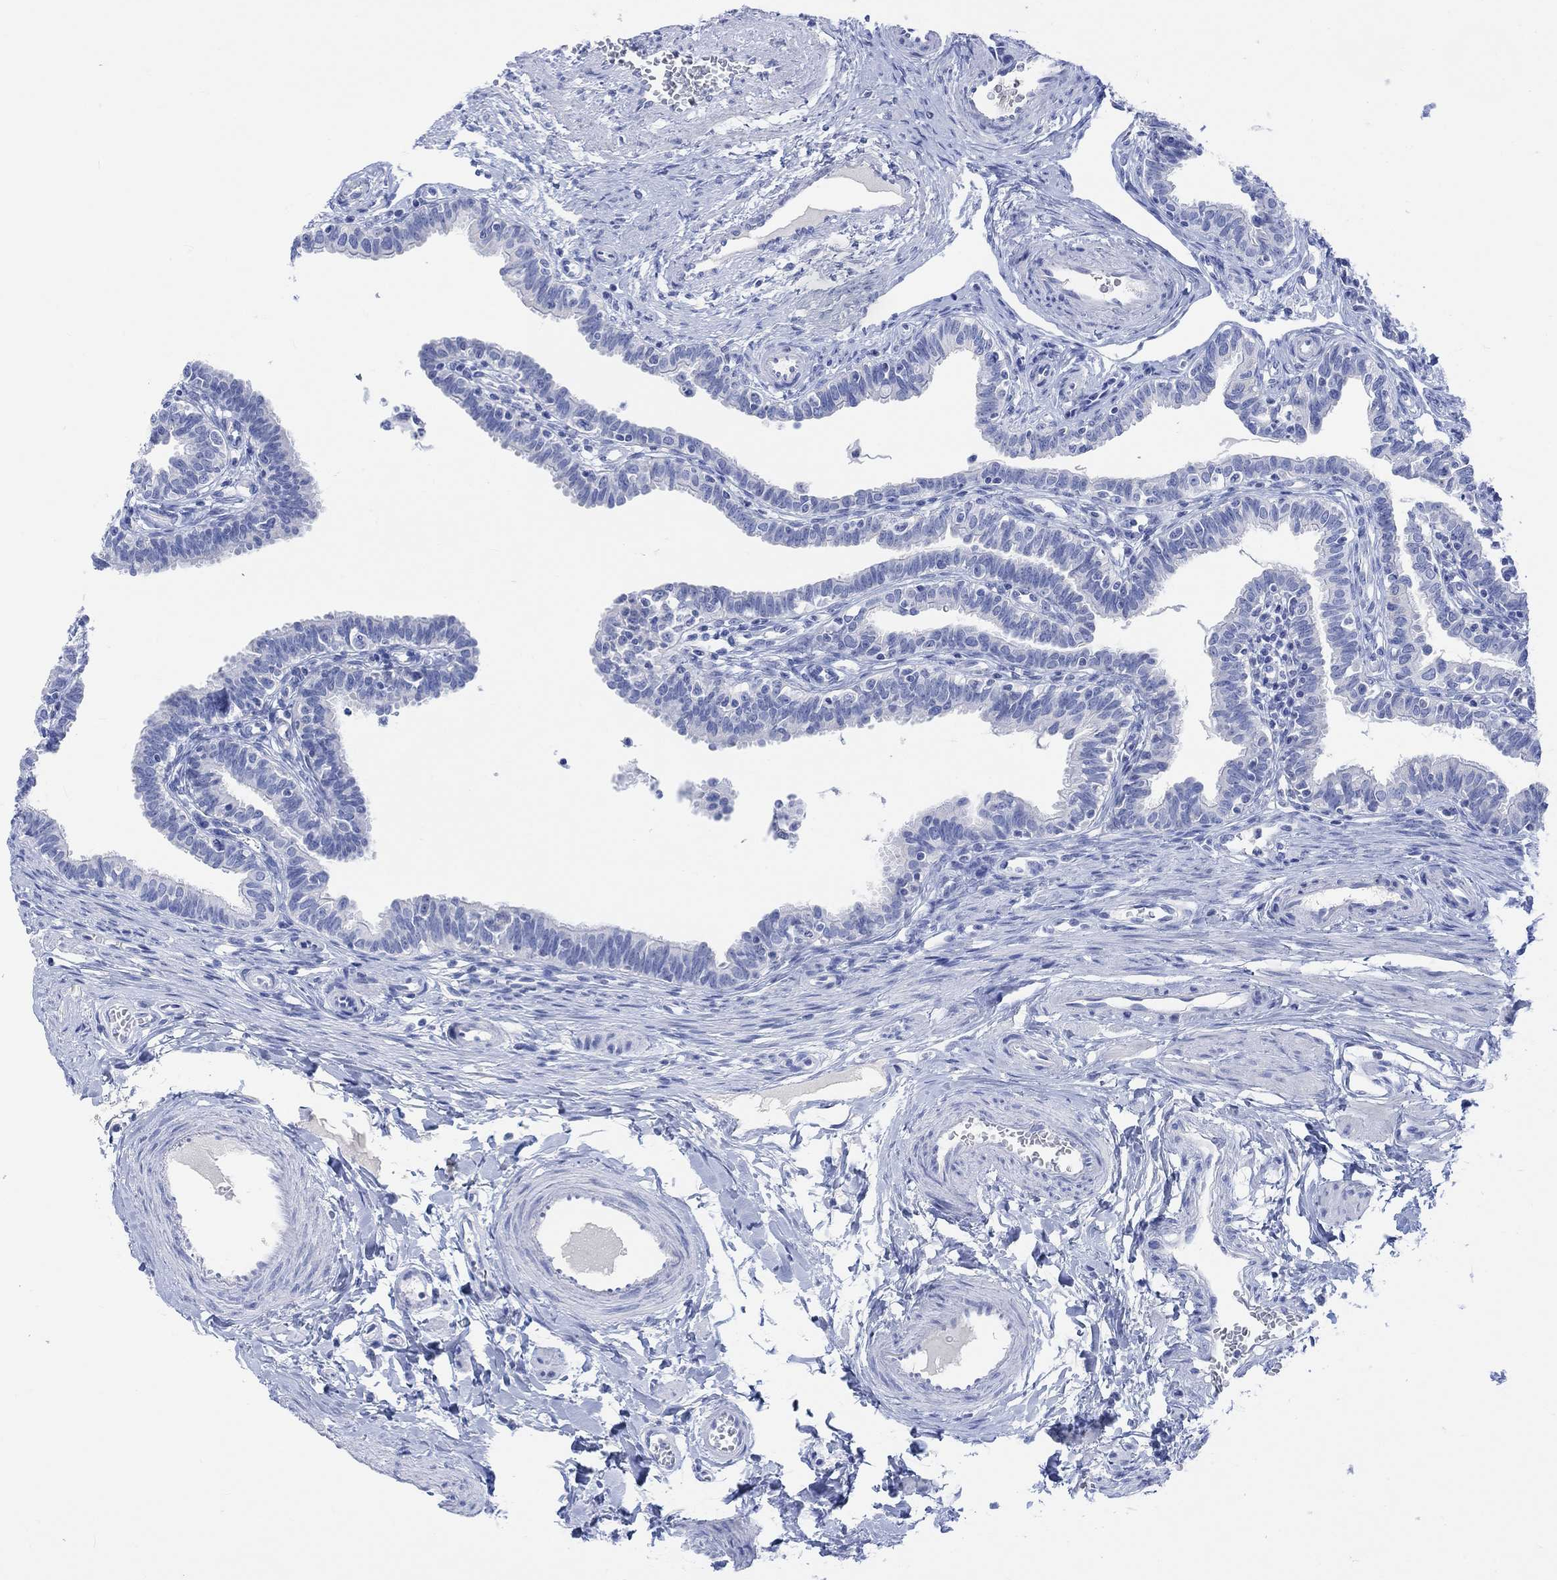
{"staining": {"intensity": "negative", "quantity": "none", "location": "none"}, "tissue": "fallopian tube", "cell_type": "Glandular cells", "image_type": "normal", "snomed": [{"axis": "morphology", "description": "Normal tissue, NOS"}, {"axis": "topography", "description": "Fallopian tube"}], "caption": "This image is of normal fallopian tube stained with immunohistochemistry to label a protein in brown with the nuclei are counter-stained blue. There is no staining in glandular cells. (Immunohistochemistry (ihc), brightfield microscopy, high magnification).", "gene": "CALCA", "patient": {"sex": "female", "age": 36}}